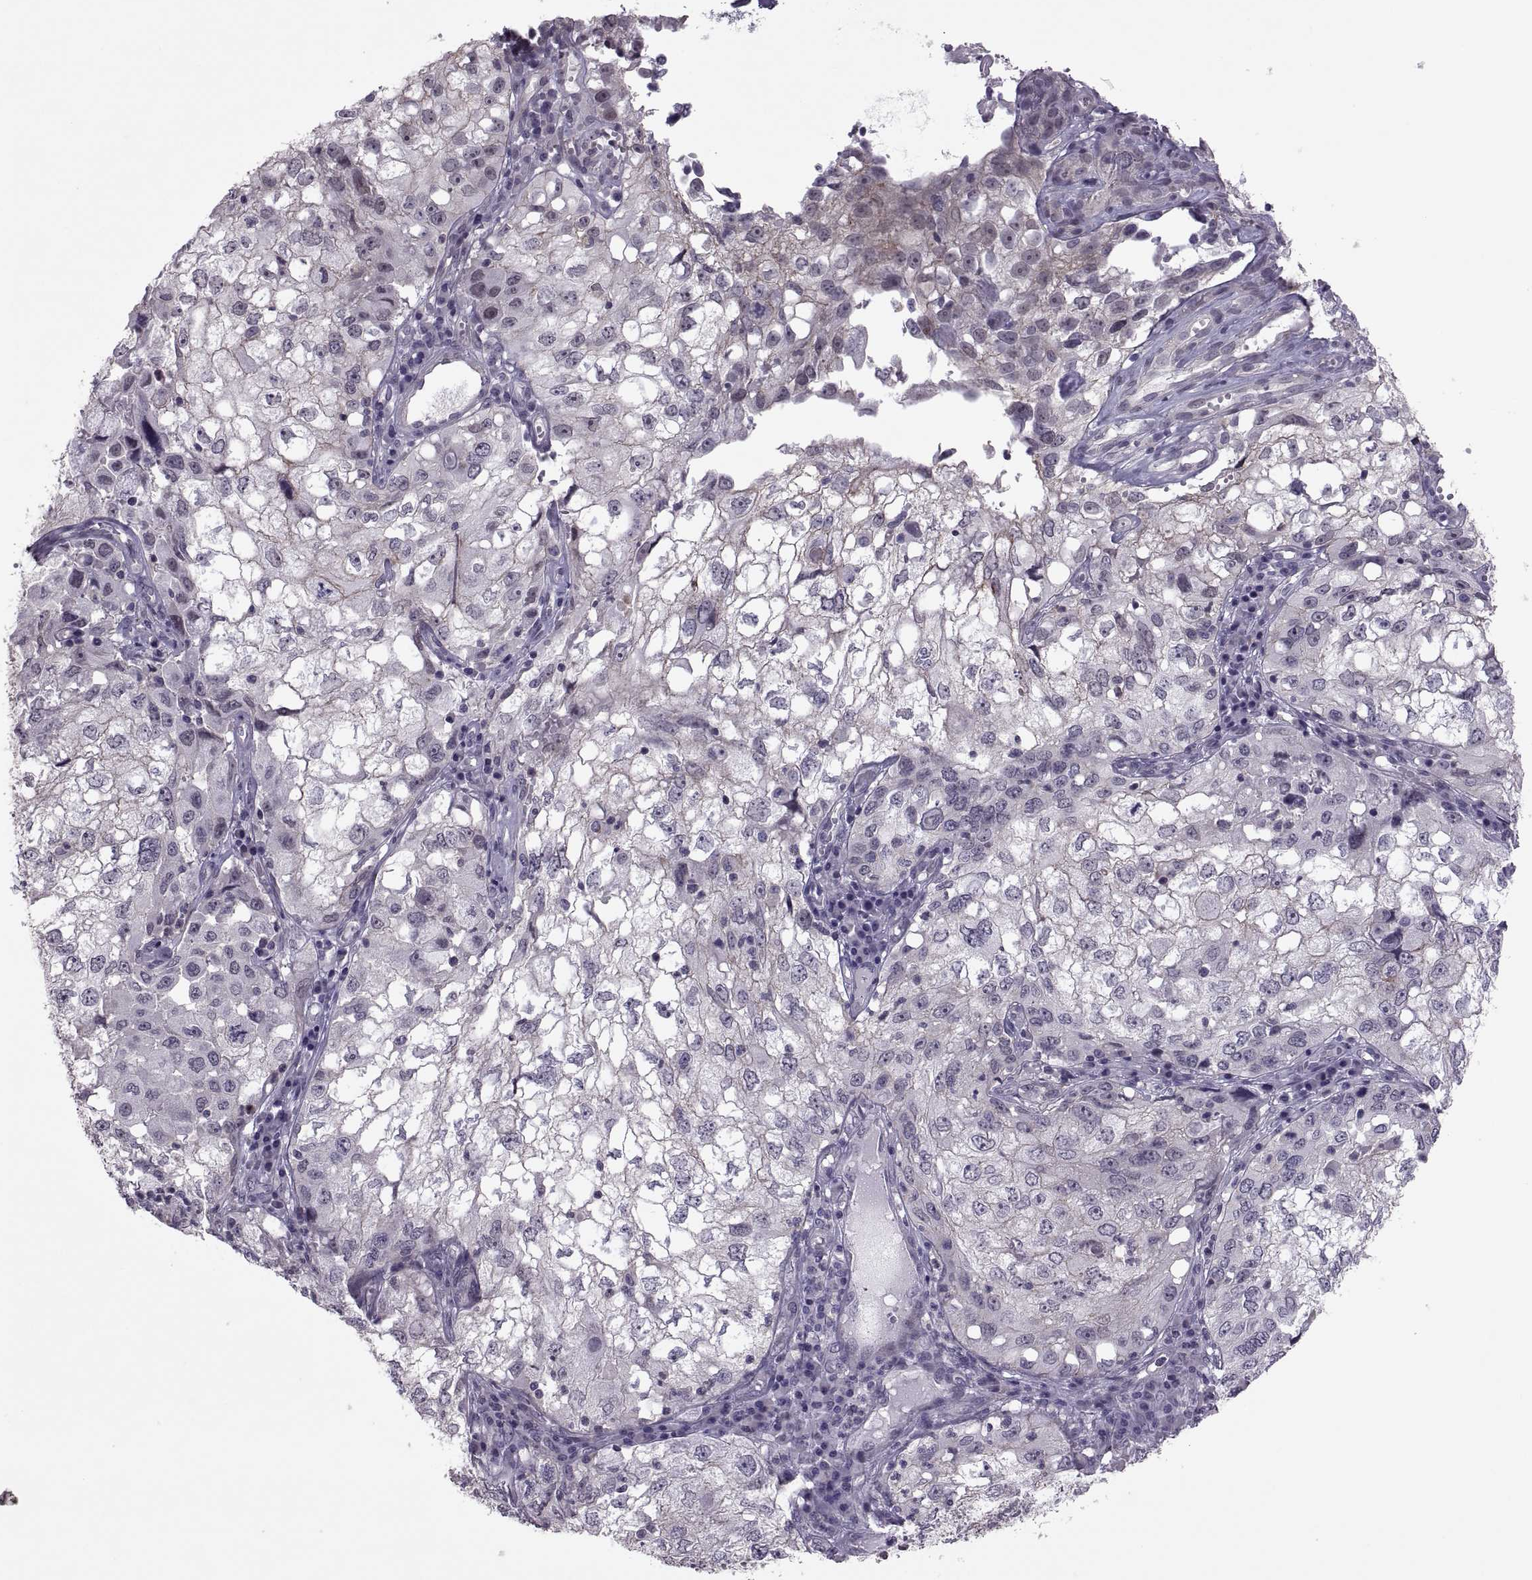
{"staining": {"intensity": "moderate", "quantity": "<25%", "location": "cytoplasmic/membranous"}, "tissue": "cervical cancer", "cell_type": "Tumor cells", "image_type": "cancer", "snomed": [{"axis": "morphology", "description": "Squamous cell carcinoma, NOS"}, {"axis": "topography", "description": "Cervix"}], "caption": "Brown immunohistochemical staining in squamous cell carcinoma (cervical) displays moderate cytoplasmic/membranous expression in about <25% of tumor cells. (Stains: DAB (3,3'-diaminobenzidine) in brown, nuclei in blue, Microscopy: brightfield microscopy at high magnification).", "gene": "ODF3", "patient": {"sex": "female", "age": 36}}